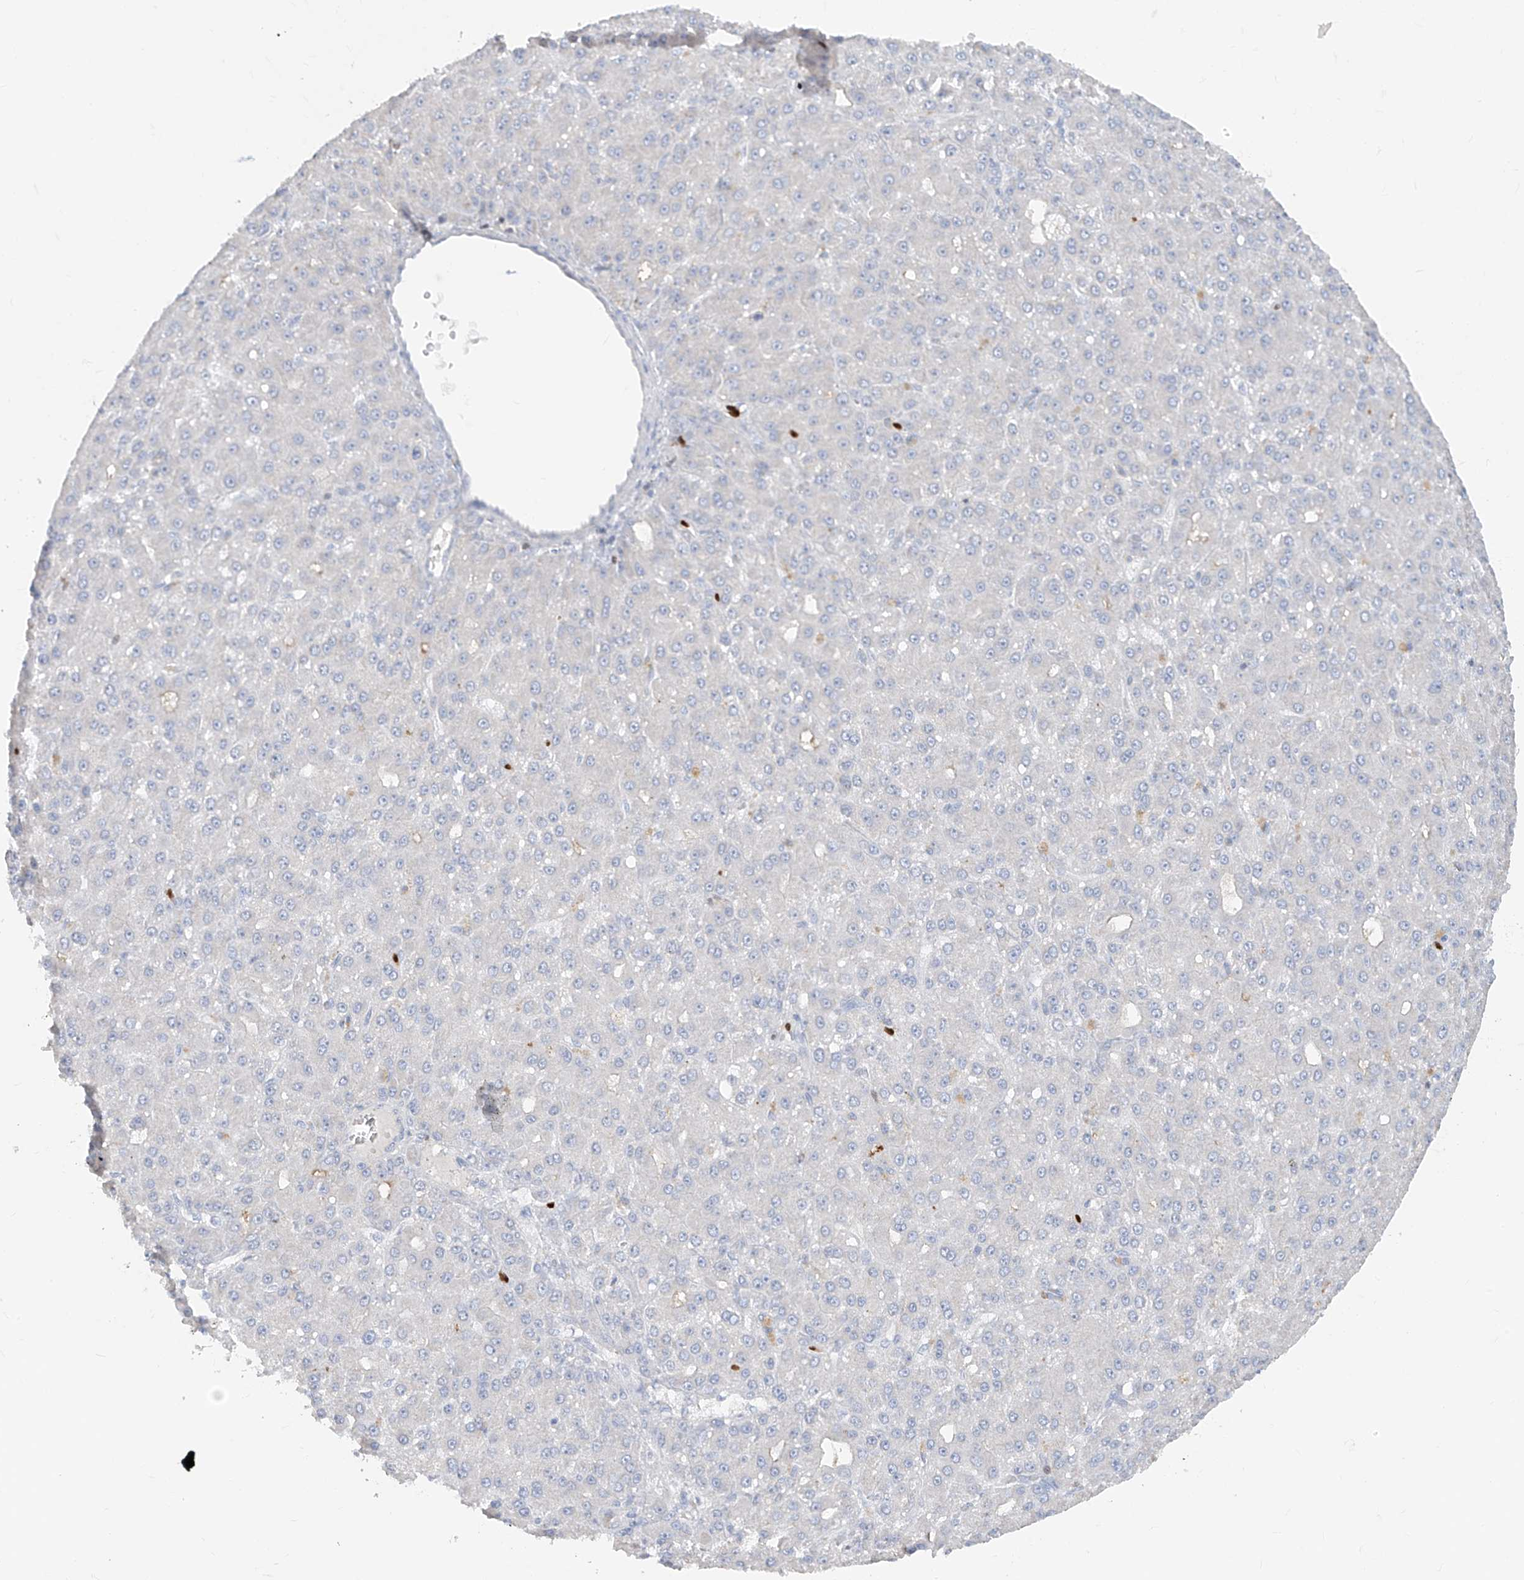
{"staining": {"intensity": "negative", "quantity": "none", "location": "none"}, "tissue": "liver cancer", "cell_type": "Tumor cells", "image_type": "cancer", "snomed": [{"axis": "morphology", "description": "Carcinoma, Hepatocellular, NOS"}, {"axis": "topography", "description": "Liver"}], "caption": "This photomicrograph is of liver cancer stained with immunohistochemistry (IHC) to label a protein in brown with the nuclei are counter-stained blue. There is no positivity in tumor cells.", "gene": "TBX21", "patient": {"sex": "male", "age": 67}}